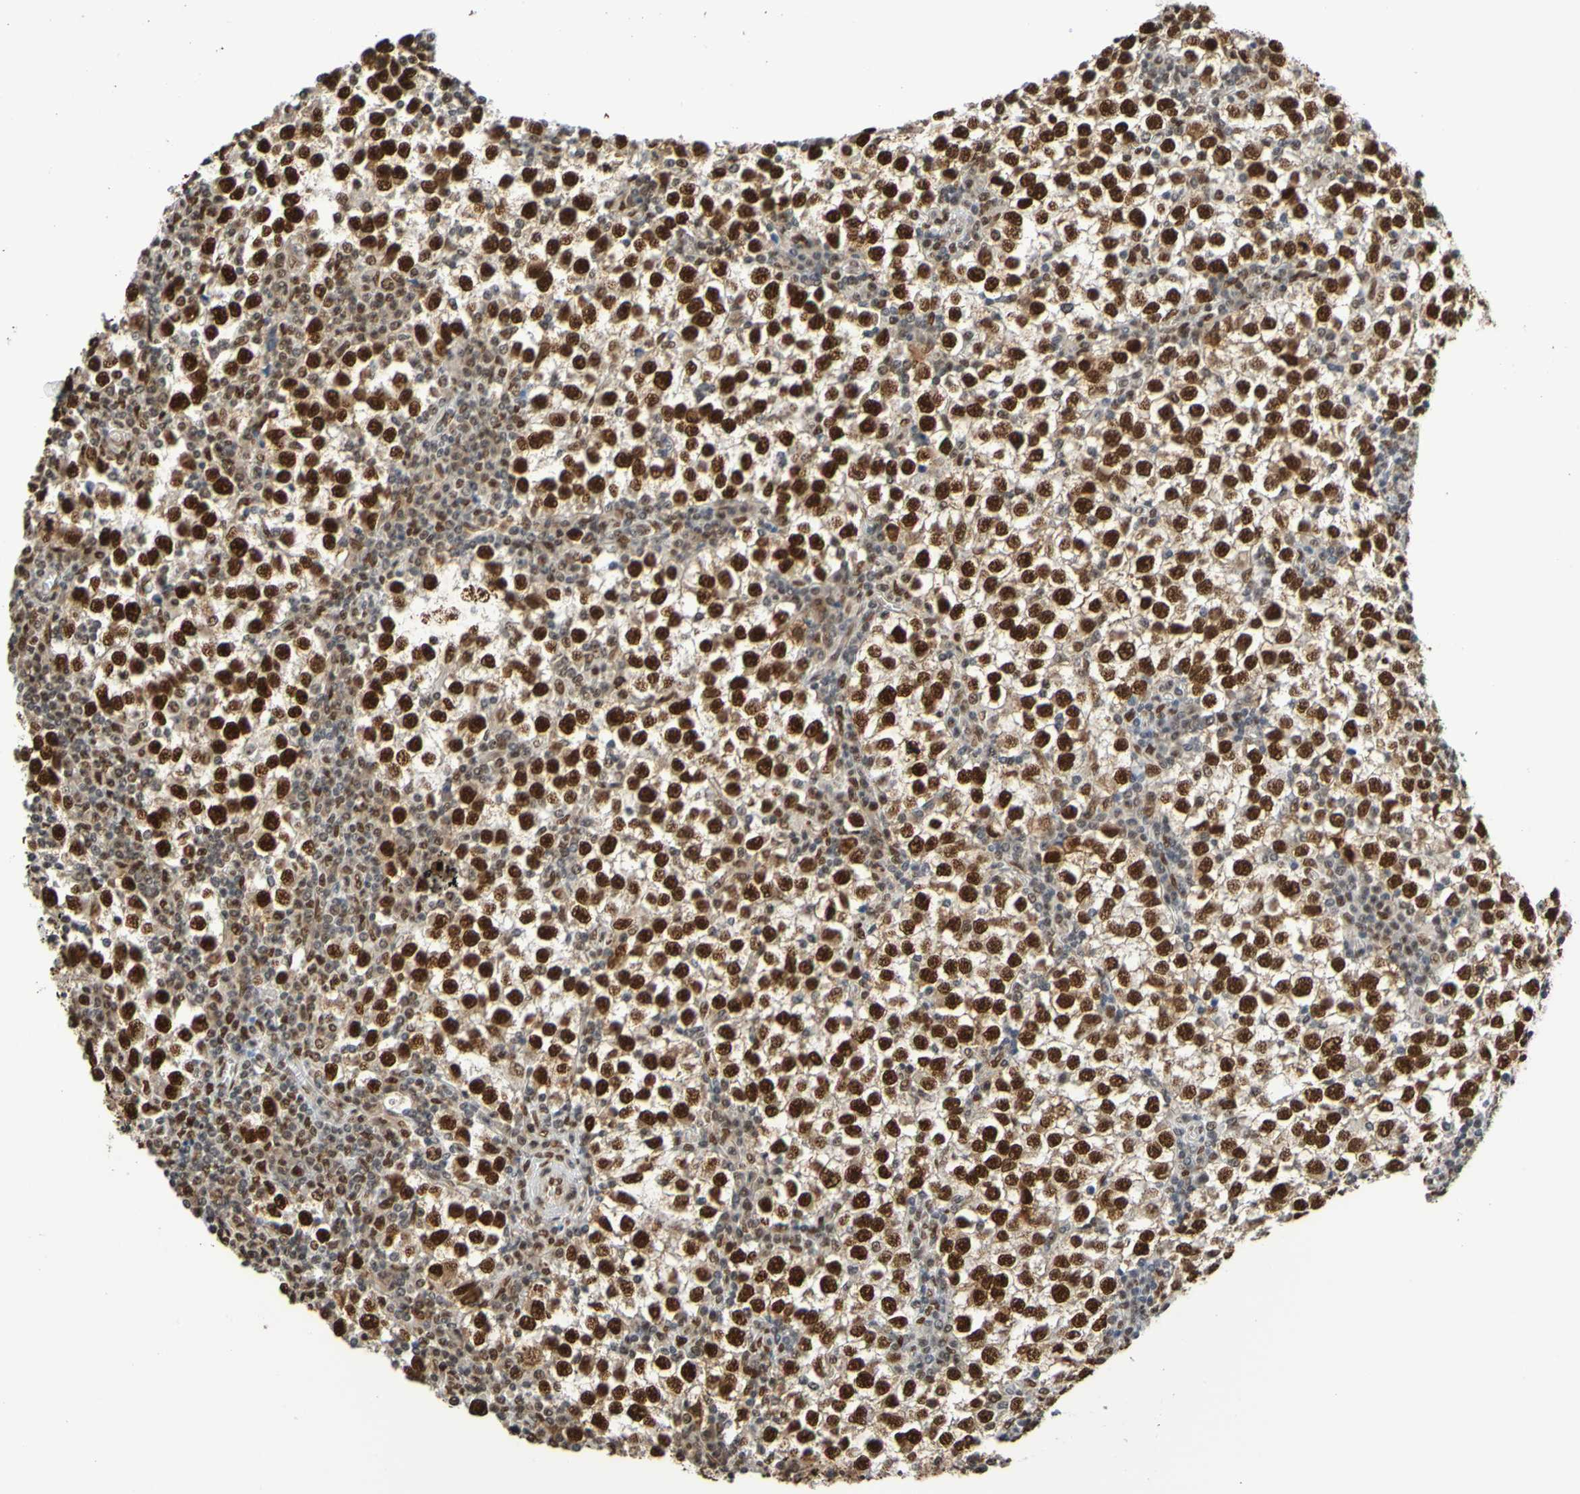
{"staining": {"intensity": "strong", "quantity": ">75%", "location": "nuclear"}, "tissue": "testis cancer", "cell_type": "Tumor cells", "image_type": "cancer", "snomed": [{"axis": "morphology", "description": "Seminoma, NOS"}, {"axis": "topography", "description": "Testis"}], "caption": "This micrograph demonstrates immunohistochemistry staining of human testis cancer, with high strong nuclear positivity in approximately >75% of tumor cells.", "gene": "HDAC2", "patient": {"sex": "male", "age": 65}}